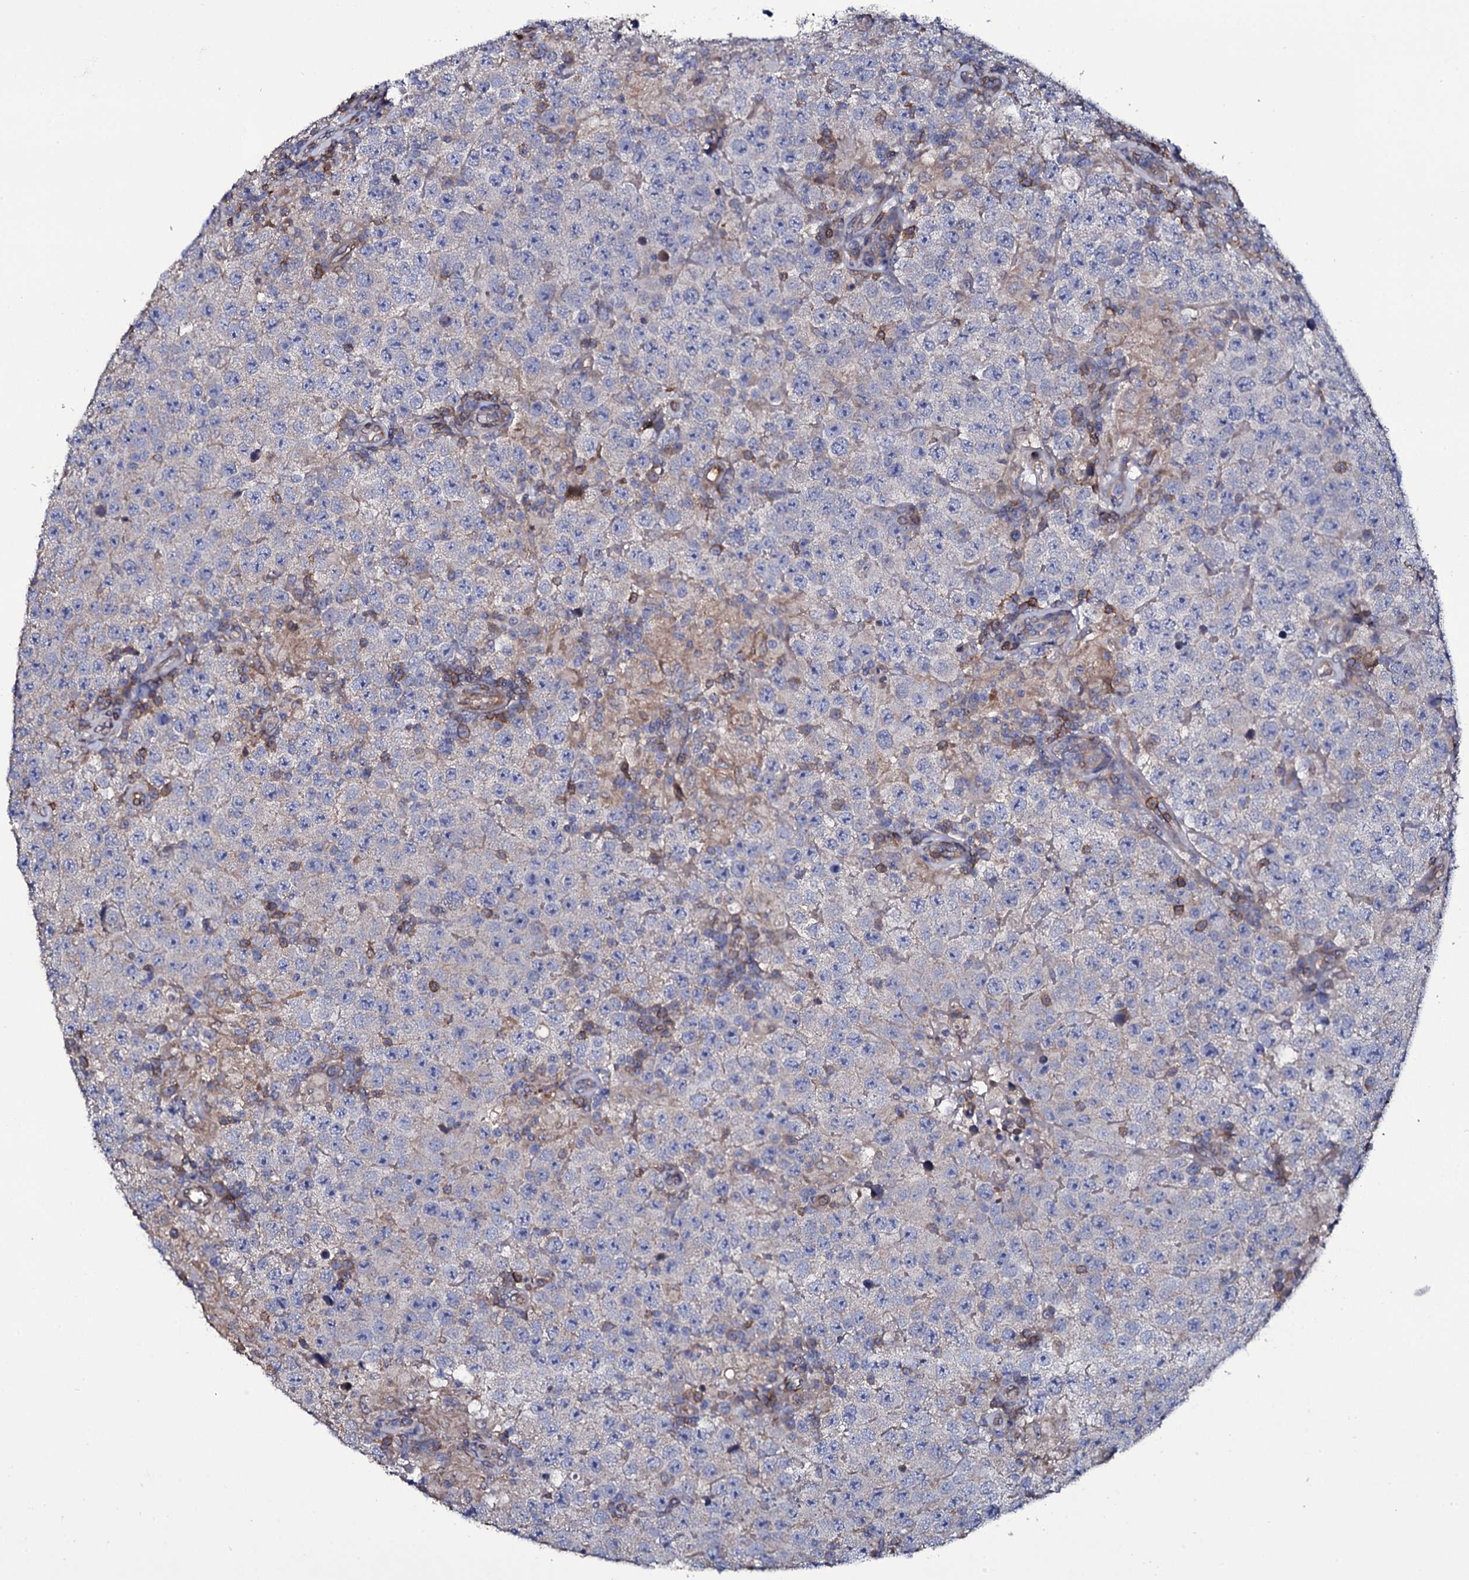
{"staining": {"intensity": "negative", "quantity": "none", "location": "none"}, "tissue": "testis cancer", "cell_type": "Tumor cells", "image_type": "cancer", "snomed": [{"axis": "morphology", "description": "Normal tissue, NOS"}, {"axis": "morphology", "description": "Urothelial carcinoma, High grade"}, {"axis": "morphology", "description": "Seminoma, NOS"}, {"axis": "morphology", "description": "Carcinoma, Embryonal, NOS"}, {"axis": "topography", "description": "Urinary bladder"}, {"axis": "topography", "description": "Testis"}], "caption": "Tumor cells show no significant protein positivity in testis embryonal carcinoma.", "gene": "TTC23", "patient": {"sex": "male", "age": 41}}